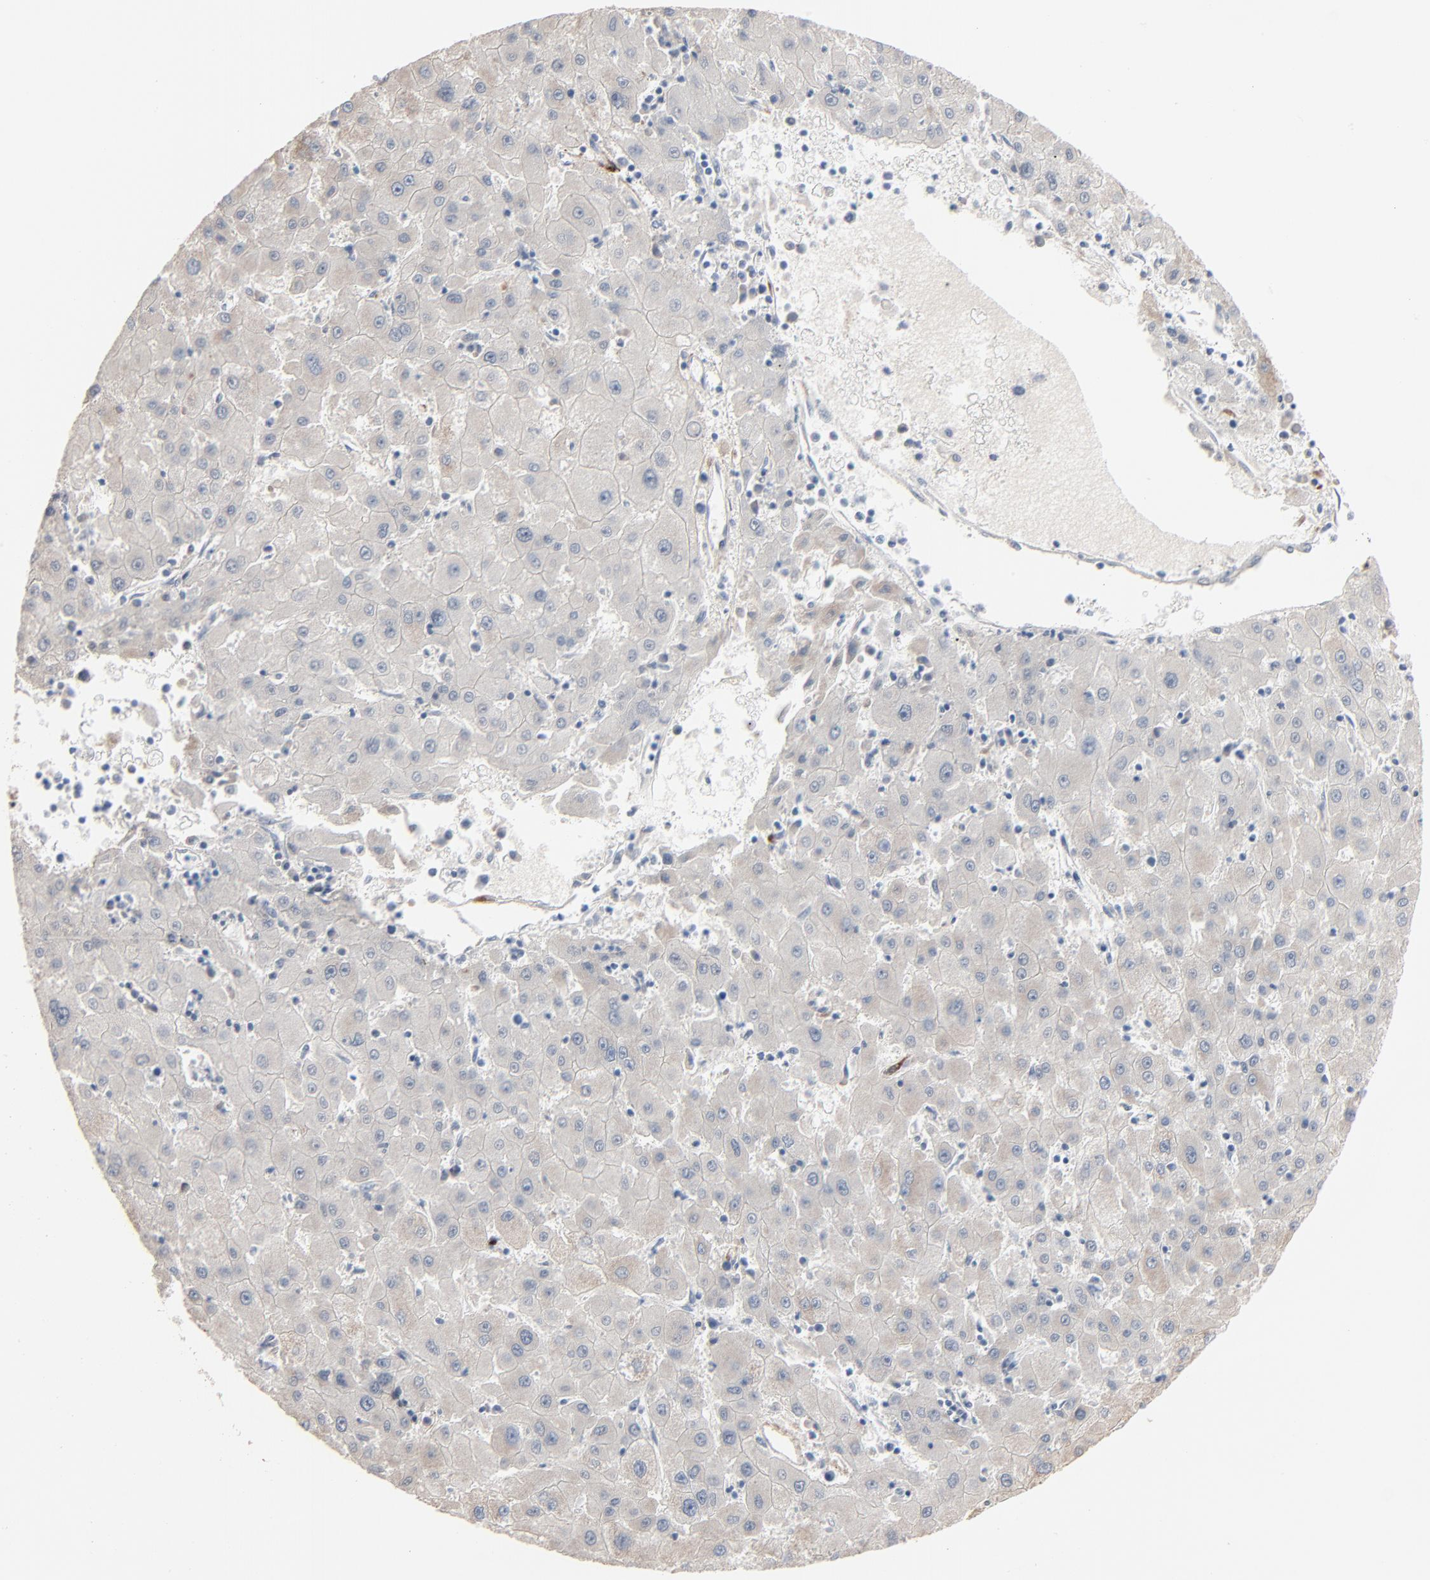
{"staining": {"intensity": "weak", "quantity": "<25%", "location": "cytoplasmic/membranous"}, "tissue": "liver cancer", "cell_type": "Tumor cells", "image_type": "cancer", "snomed": [{"axis": "morphology", "description": "Carcinoma, Hepatocellular, NOS"}, {"axis": "topography", "description": "Liver"}], "caption": "Human hepatocellular carcinoma (liver) stained for a protein using immunohistochemistry reveals no expression in tumor cells.", "gene": "BGN", "patient": {"sex": "male", "age": 72}}